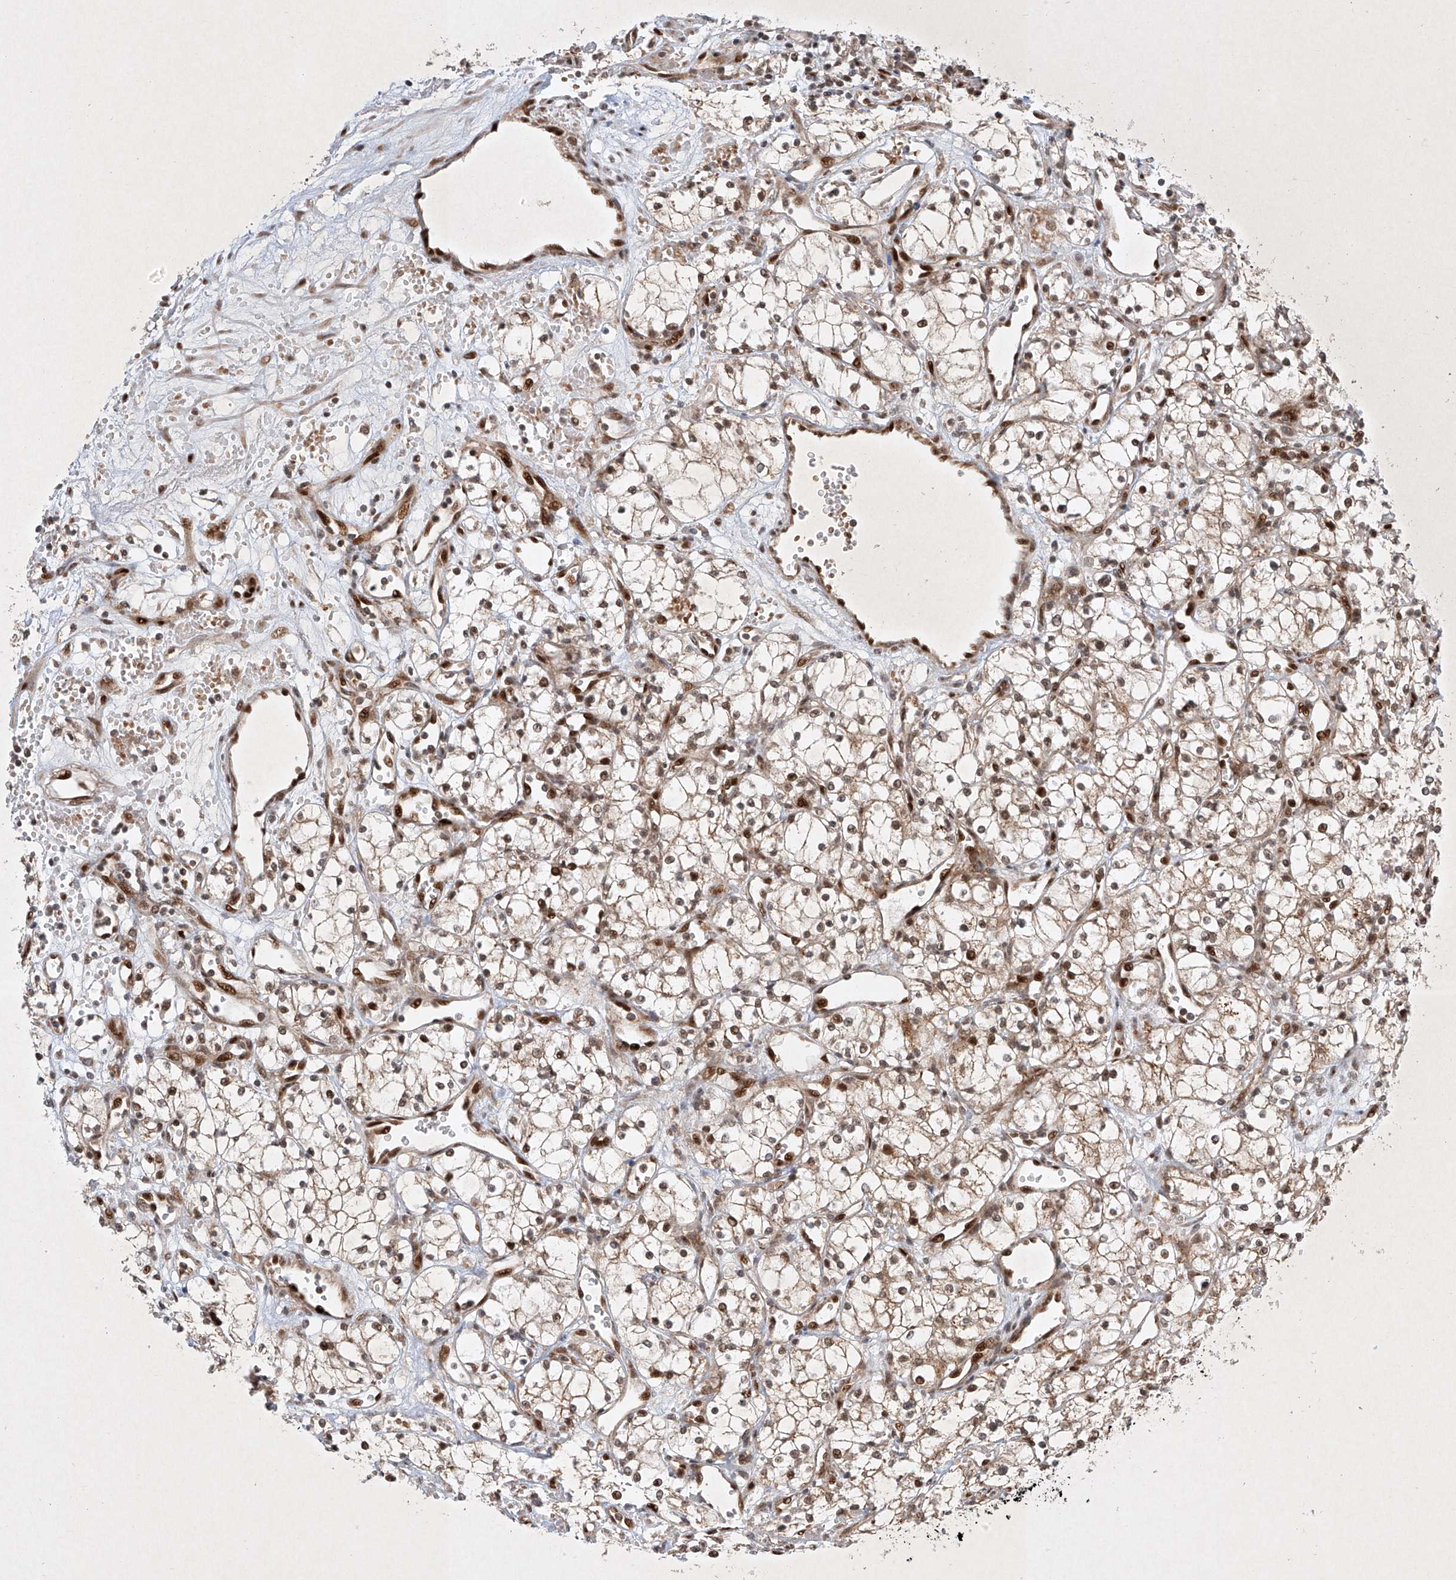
{"staining": {"intensity": "moderate", "quantity": ">75%", "location": "nuclear"}, "tissue": "renal cancer", "cell_type": "Tumor cells", "image_type": "cancer", "snomed": [{"axis": "morphology", "description": "Adenocarcinoma, NOS"}, {"axis": "topography", "description": "Kidney"}], "caption": "Protein expression analysis of human renal adenocarcinoma reveals moderate nuclear positivity in about >75% of tumor cells.", "gene": "EPG5", "patient": {"sex": "male", "age": 59}}